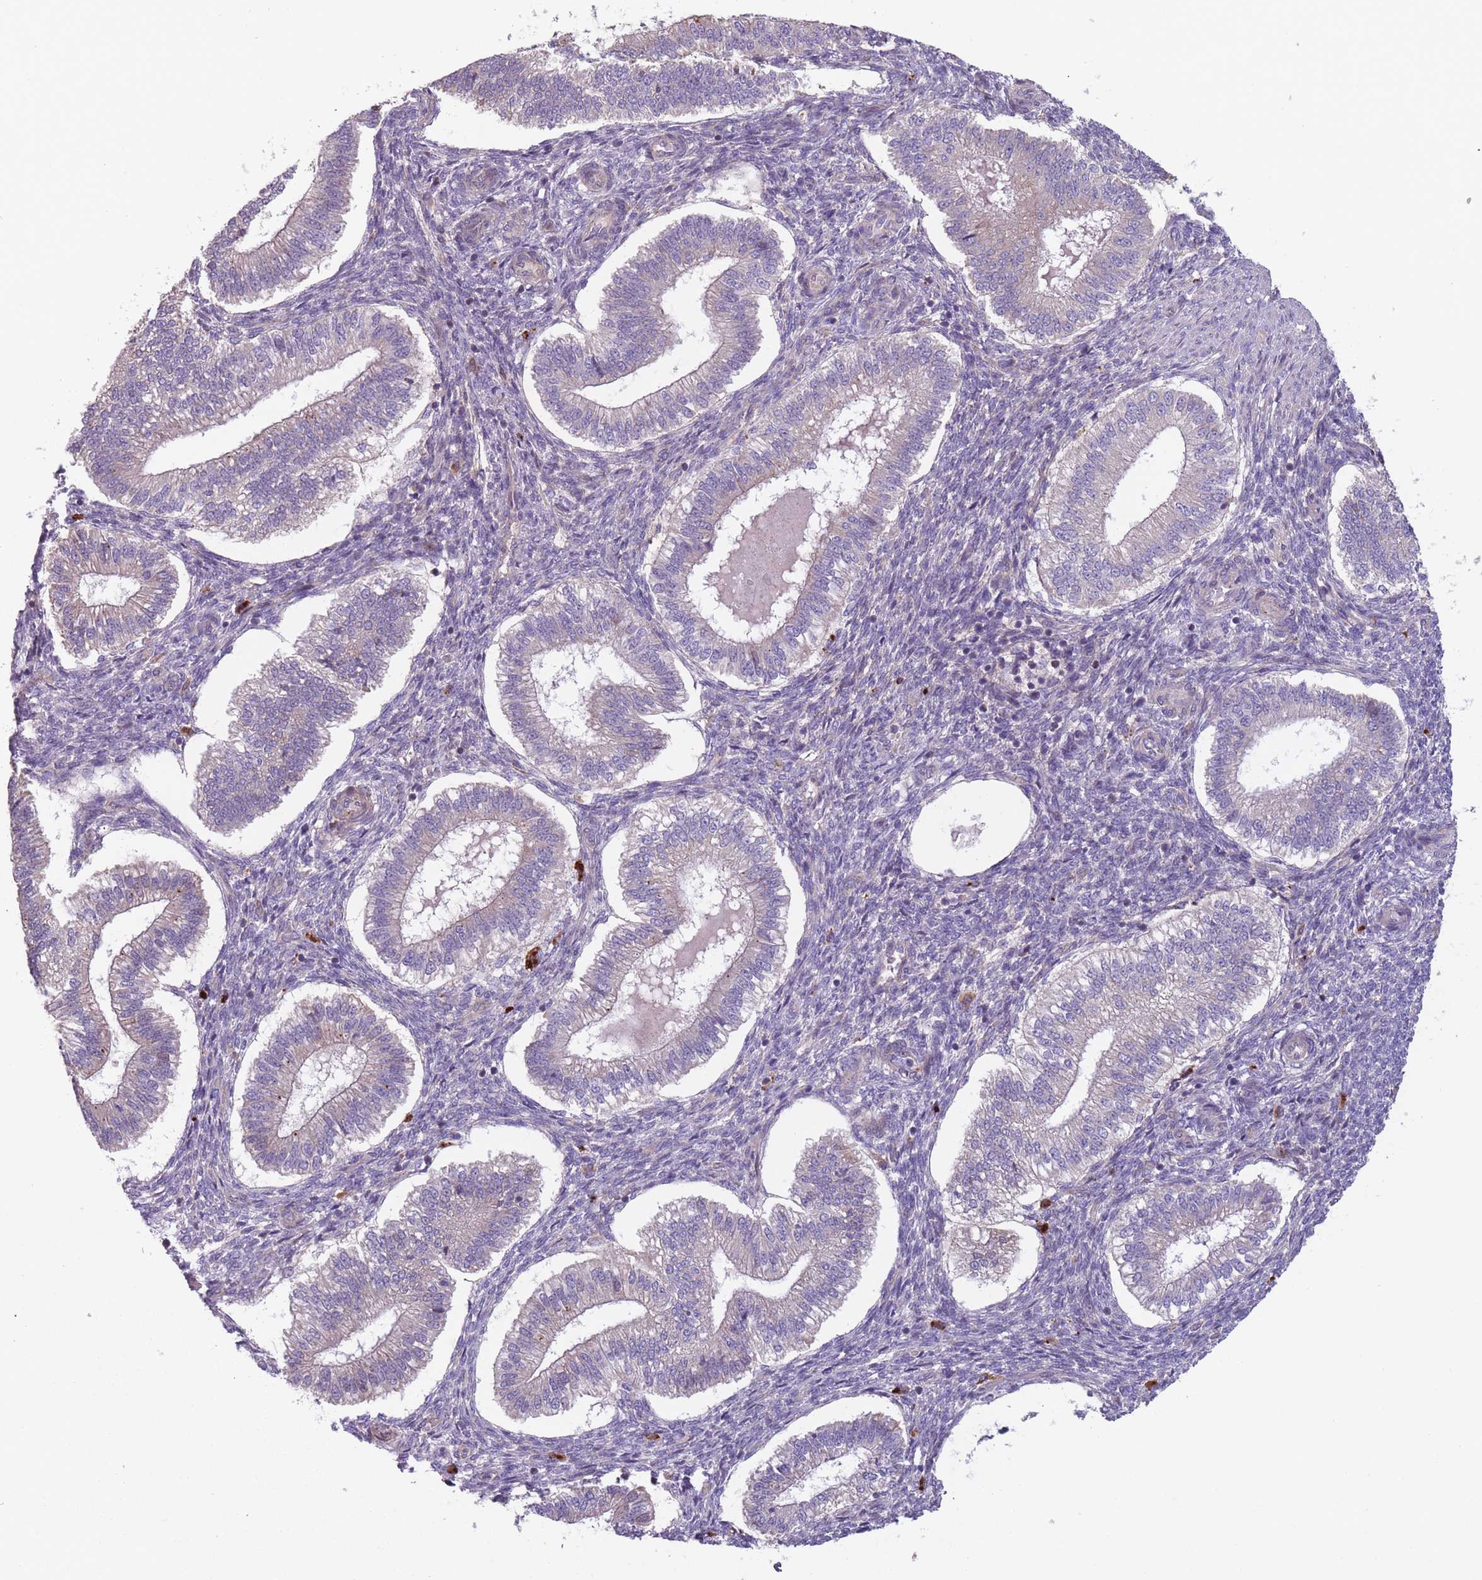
{"staining": {"intensity": "negative", "quantity": "none", "location": "none"}, "tissue": "endometrium", "cell_type": "Cells in endometrial stroma", "image_type": "normal", "snomed": [{"axis": "morphology", "description": "Normal tissue, NOS"}, {"axis": "topography", "description": "Endometrium"}], "caption": "Endometrium was stained to show a protein in brown. There is no significant staining in cells in endometrial stroma. The staining was performed using DAB to visualize the protein expression in brown, while the nuclei were stained in blue with hematoxylin (Magnification: 20x).", "gene": "ITPKC", "patient": {"sex": "female", "age": 25}}